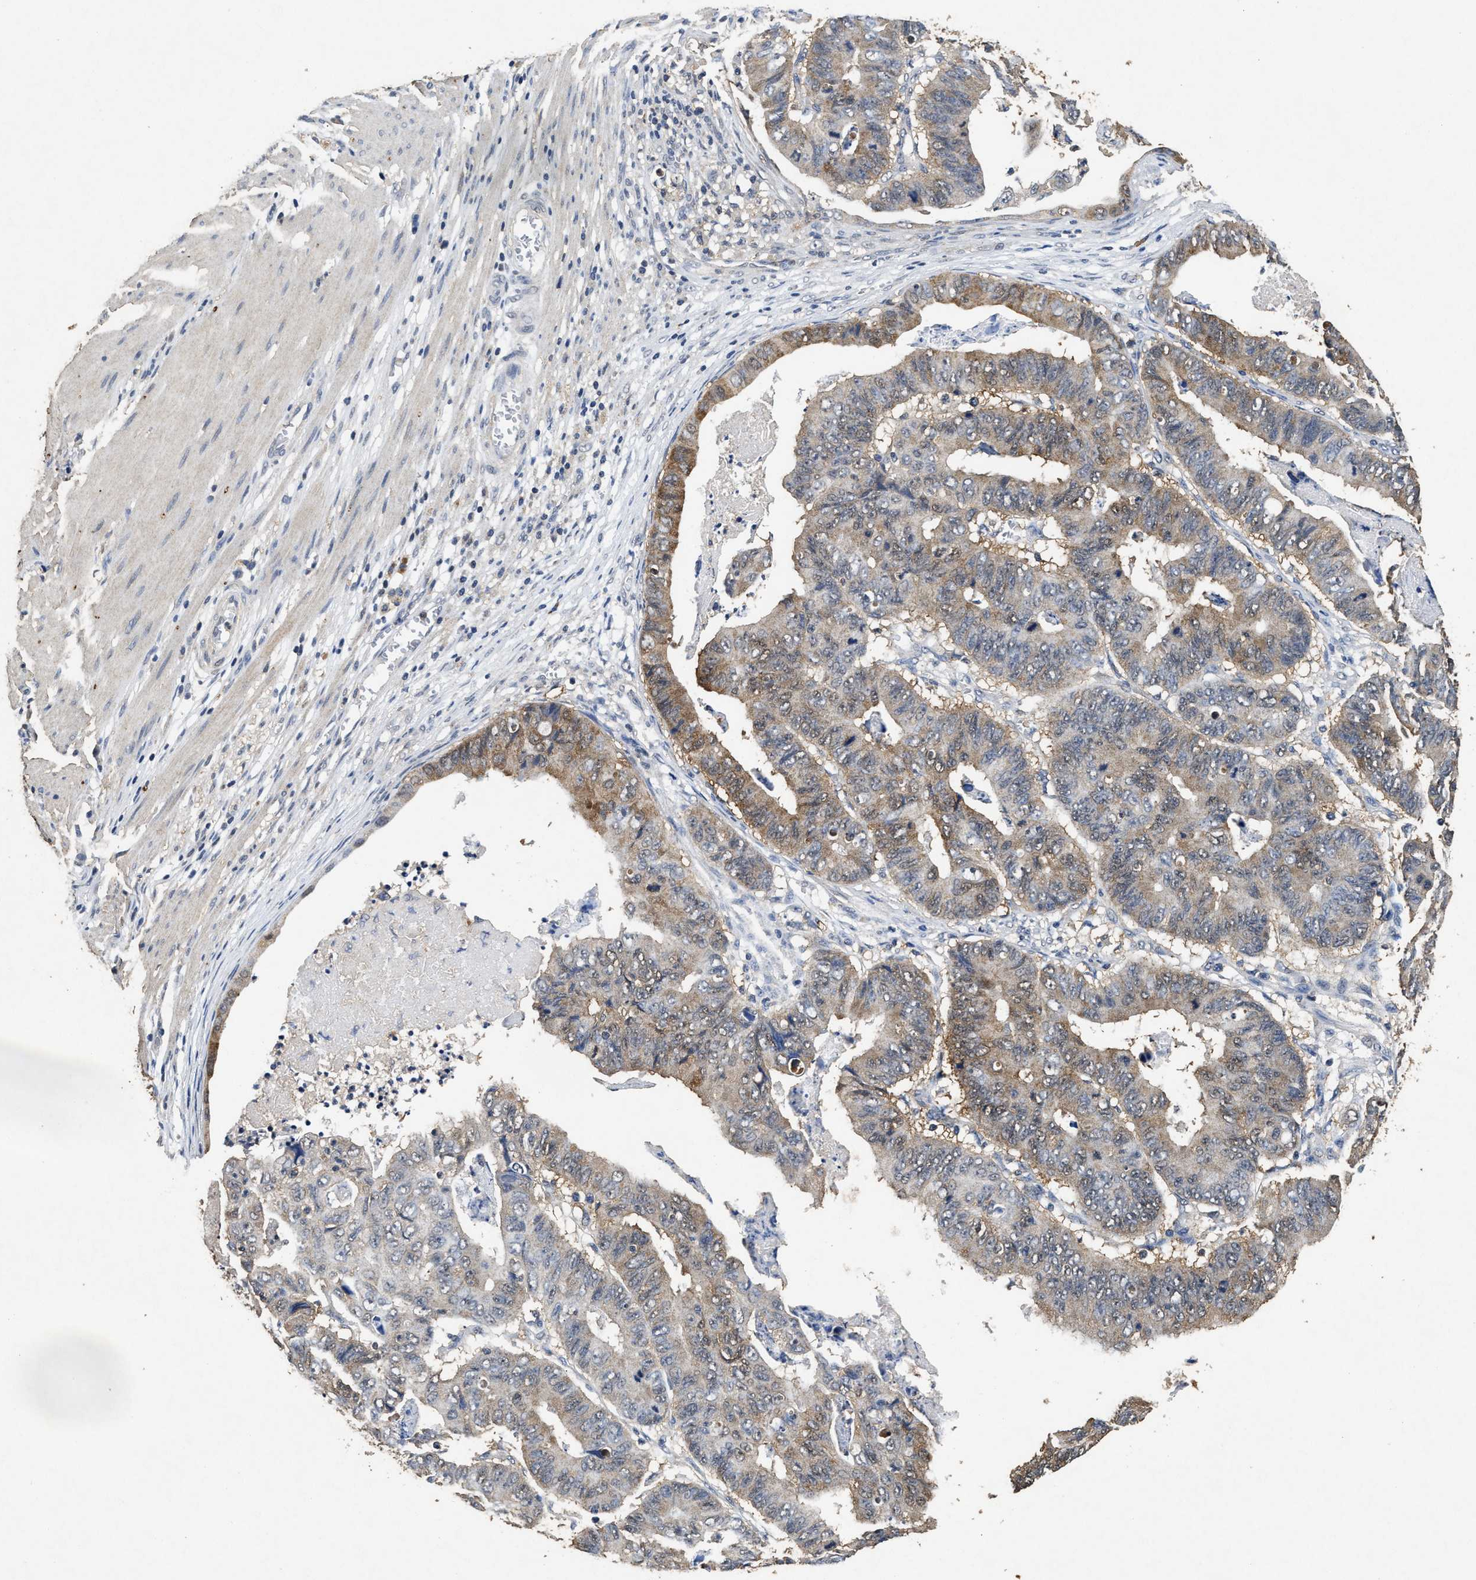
{"staining": {"intensity": "moderate", "quantity": "25%-75%", "location": "cytoplasmic/membranous"}, "tissue": "stomach cancer", "cell_type": "Tumor cells", "image_type": "cancer", "snomed": [{"axis": "morphology", "description": "Adenocarcinoma, NOS"}, {"axis": "topography", "description": "Stomach, lower"}], "caption": "The histopathology image reveals staining of stomach cancer, revealing moderate cytoplasmic/membranous protein expression (brown color) within tumor cells.", "gene": "ACAT2", "patient": {"sex": "male", "age": 77}}